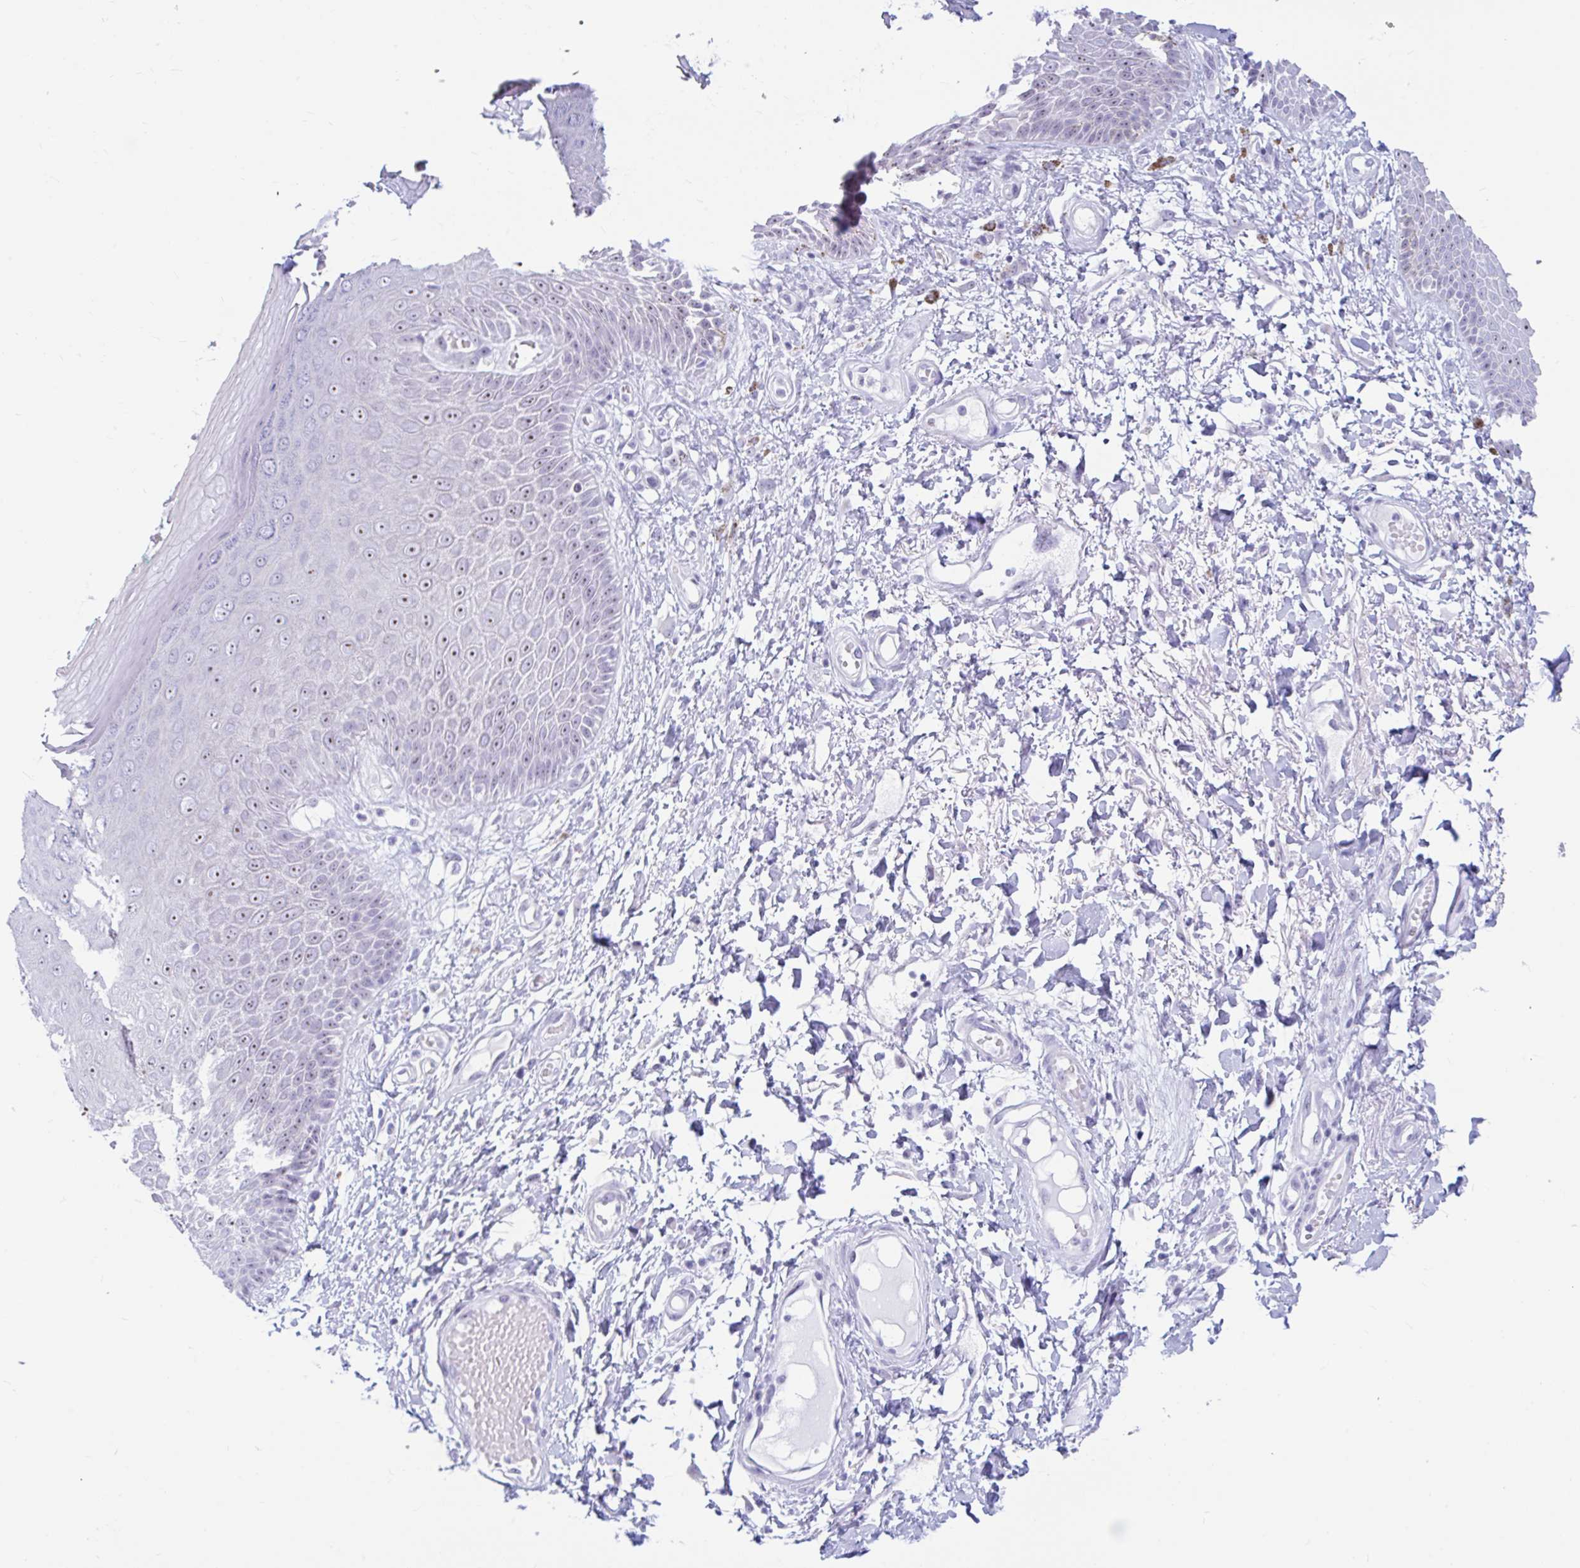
{"staining": {"intensity": "moderate", "quantity": "25%-75%", "location": "nuclear"}, "tissue": "skin", "cell_type": "Epidermal cells", "image_type": "normal", "snomed": [{"axis": "morphology", "description": "Normal tissue, NOS"}, {"axis": "topography", "description": "Anal"}, {"axis": "topography", "description": "Peripheral nerve tissue"}], "caption": "DAB (3,3'-diaminobenzidine) immunohistochemical staining of normal human skin exhibits moderate nuclear protein positivity in approximately 25%-75% of epidermal cells.", "gene": "FTSJ3", "patient": {"sex": "male", "age": 78}}